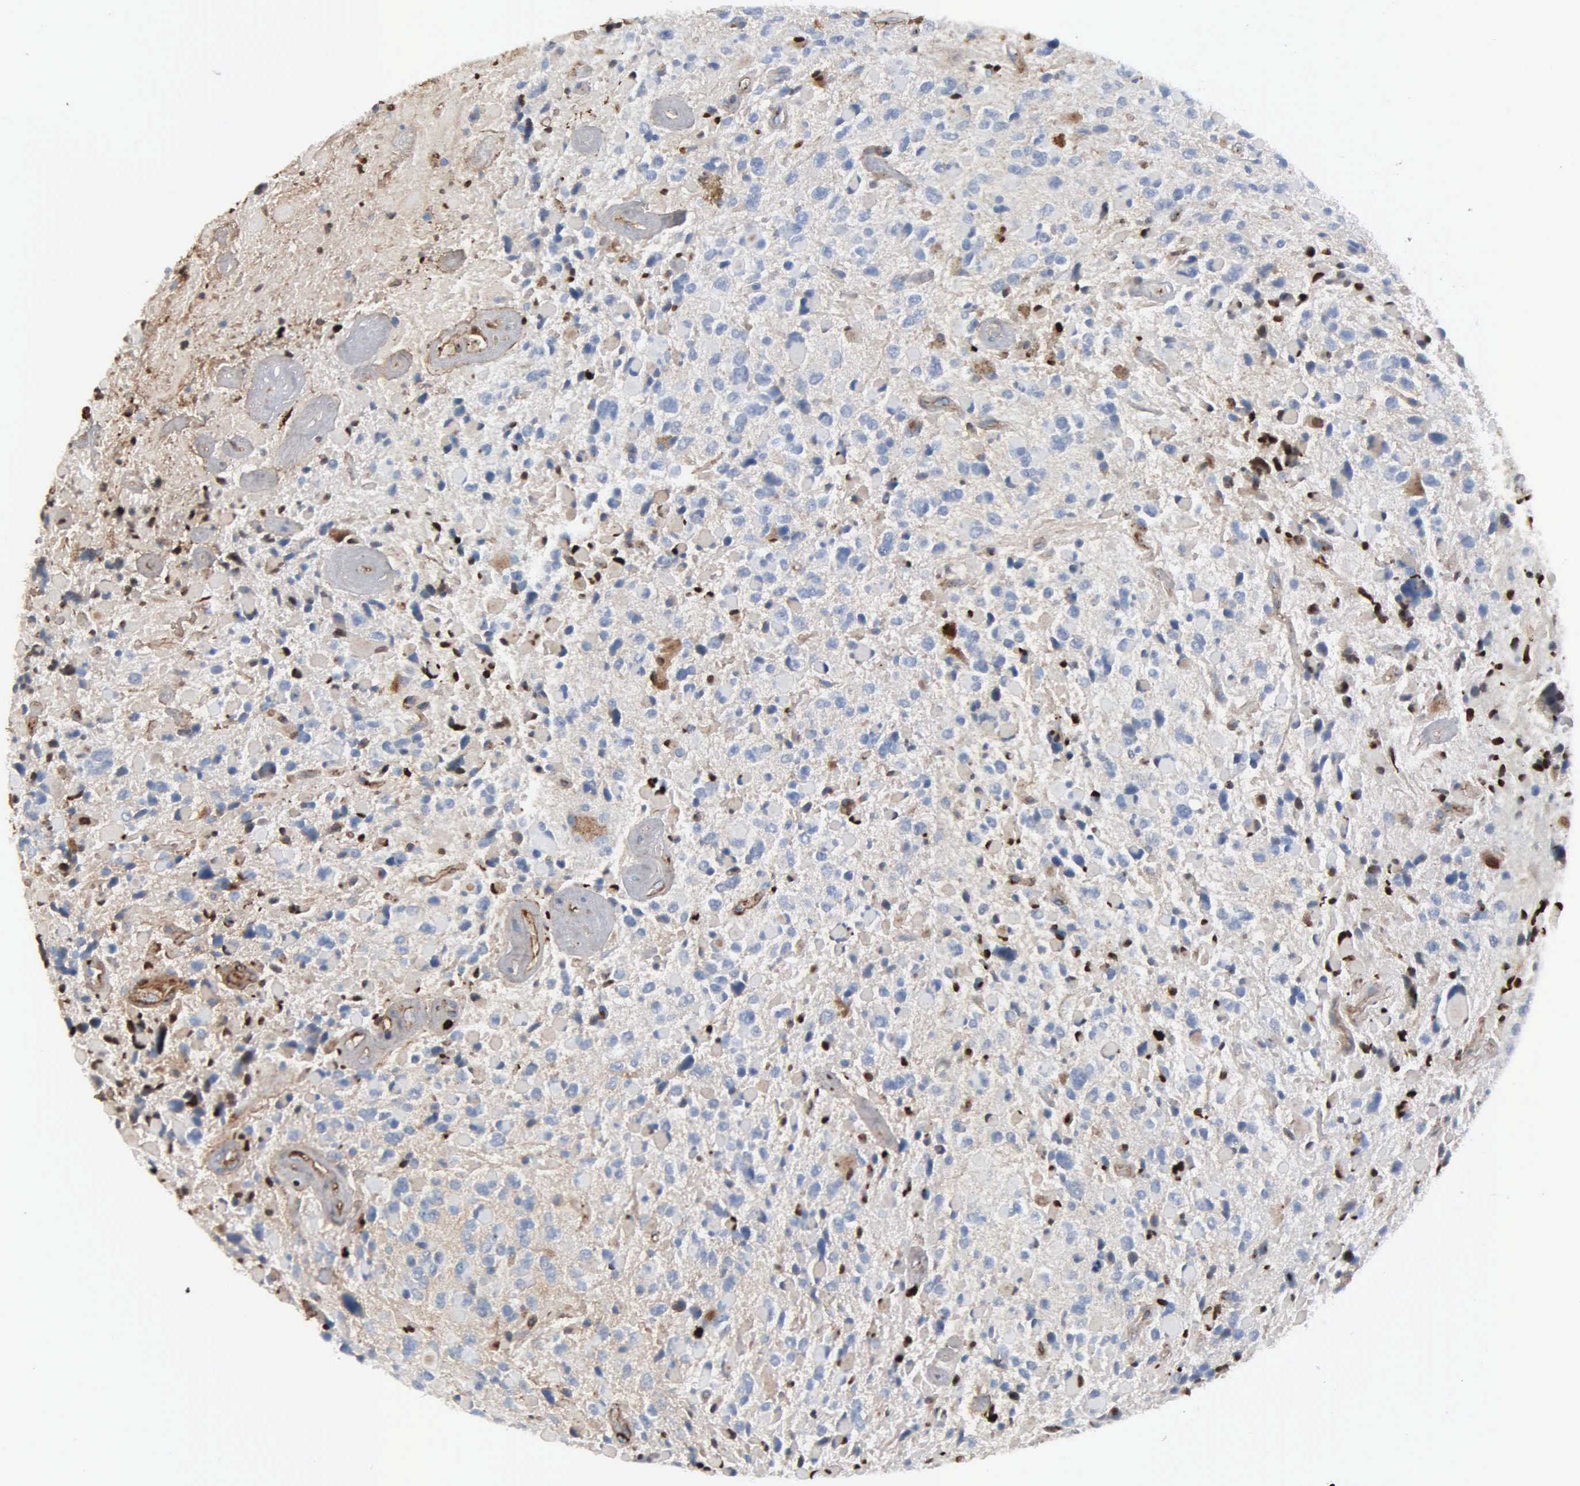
{"staining": {"intensity": "weak", "quantity": "<25%", "location": "cytoplasmic/membranous"}, "tissue": "glioma", "cell_type": "Tumor cells", "image_type": "cancer", "snomed": [{"axis": "morphology", "description": "Glioma, malignant, High grade"}, {"axis": "topography", "description": "Brain"}], "caption": "IHC of human malignant high-grade glioma demonstrates no staining in tumor cells.", "gene": "FN1", "patient": {"sex": "female", "age": 37}}